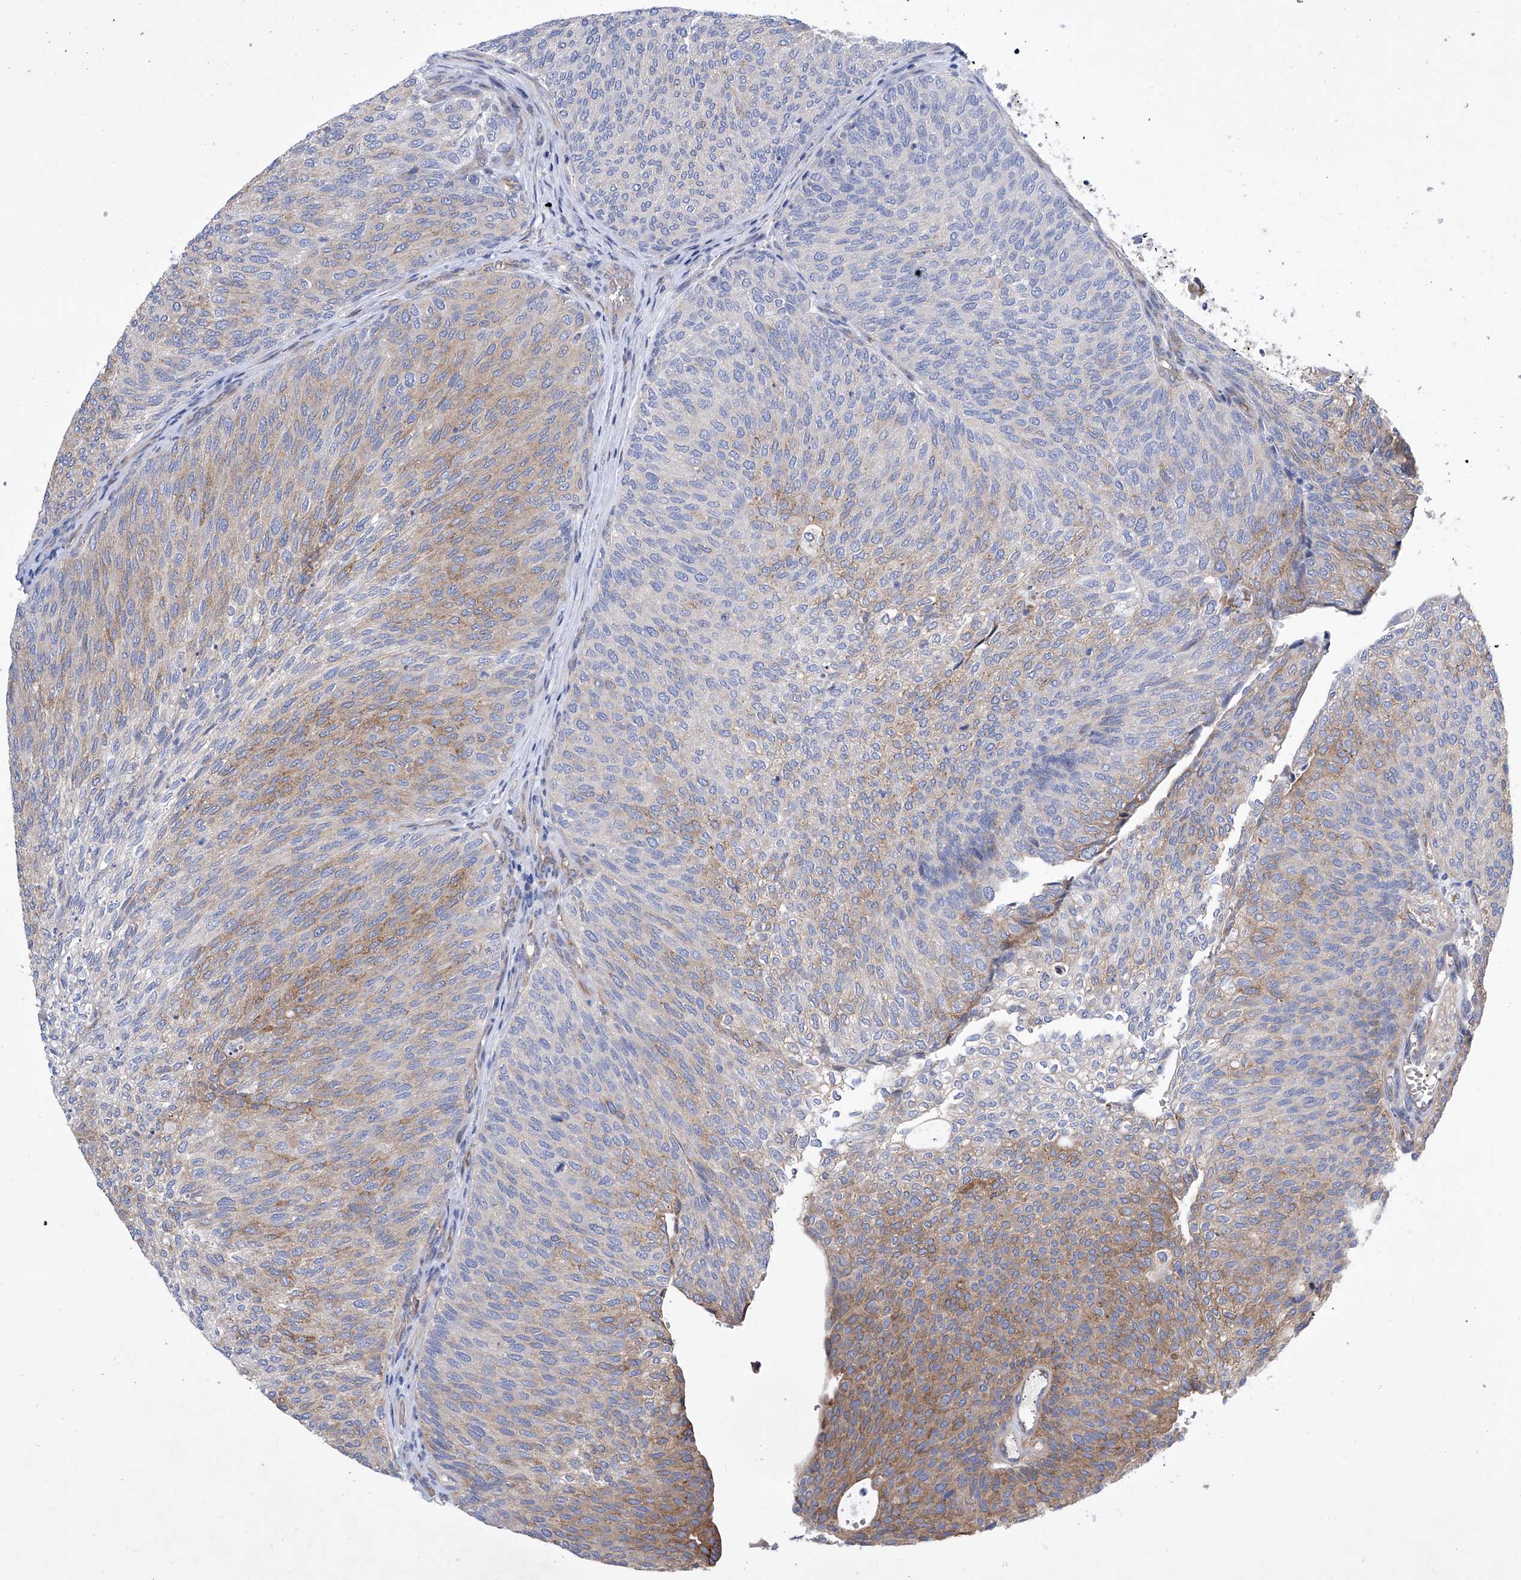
{"staining": {"intensity": "moderate", "quantity": "25%-75%", "location": "cytoplasmic/membranous"}, "tissue": "urothelial cancer", "cell_type": "Tumor cells", "image_type": "cancer", "snomed": [{"axis": "morphology", "description": "Urothelial carcinoma, Low grade"}, {"axis": "topography", "description": "Urinary bladder"}], "caption": "The immunohistochemical stain highlights moderate cytoplasmic/membranous staining in tumor cells of urothelial cancer tissue.", "gene": "TJAP1", "patient": {"sex": "female", "age": 79}}